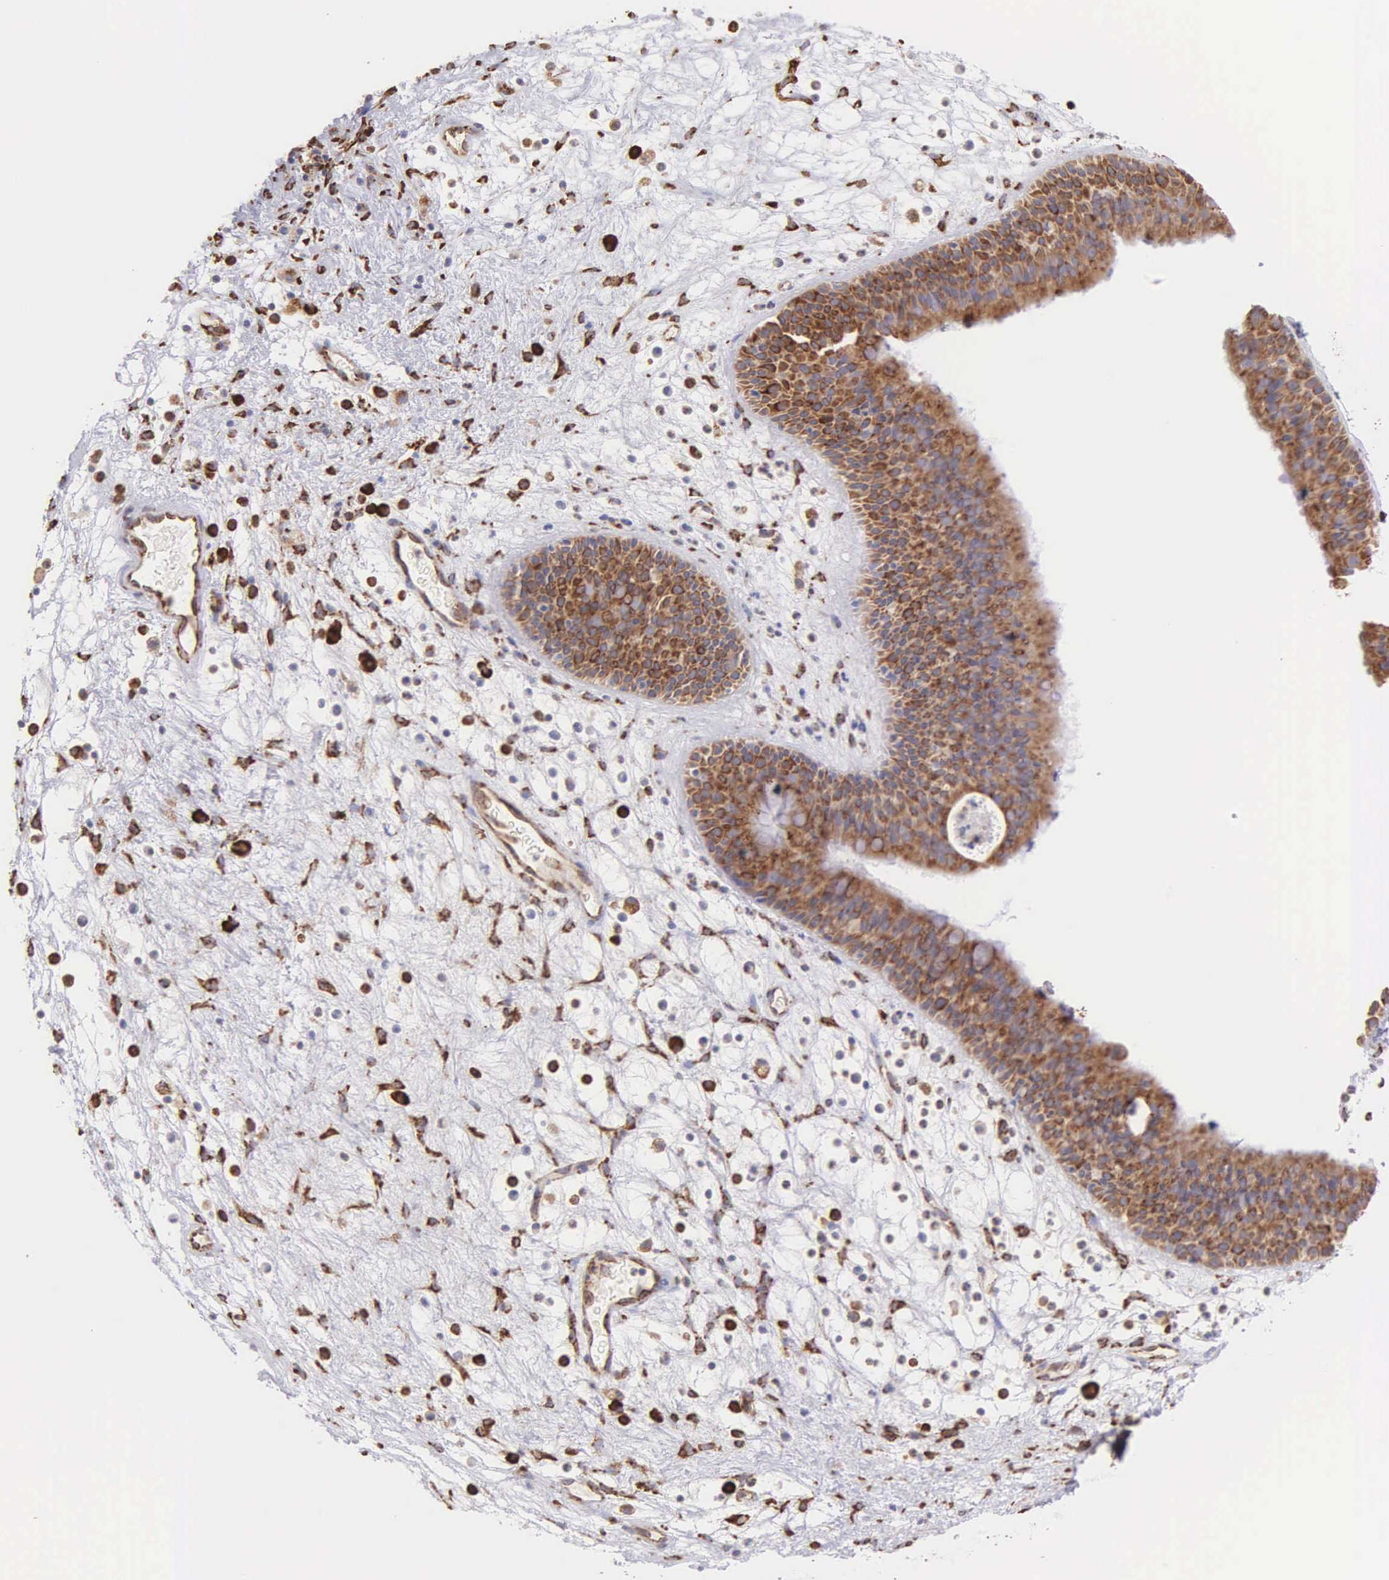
{"staining": {"intensity": "strong", "quantity": ">75%", "location": "cytoplasmic/membranous"}, "tissue": "nasopharynx", "cell_type": "Respiratory epithelial cells", "image_type": "normal", "snomed": [{"axis": "morphology", "description": "Normal tissue, NOS"}, {"axis": "topography", "description": "Nasopharynx"}], "caption": "Respiratory epithelial cells exhibit high levels of strong cytoplasmic/membranous staining in approximately >75% of cells in normal human nasopharynx. The protein of interest is shown in brown color, while the nuclei are stained blue.", "gene": "CKAP4", "patient": {"sex": "male", "age": 63}}